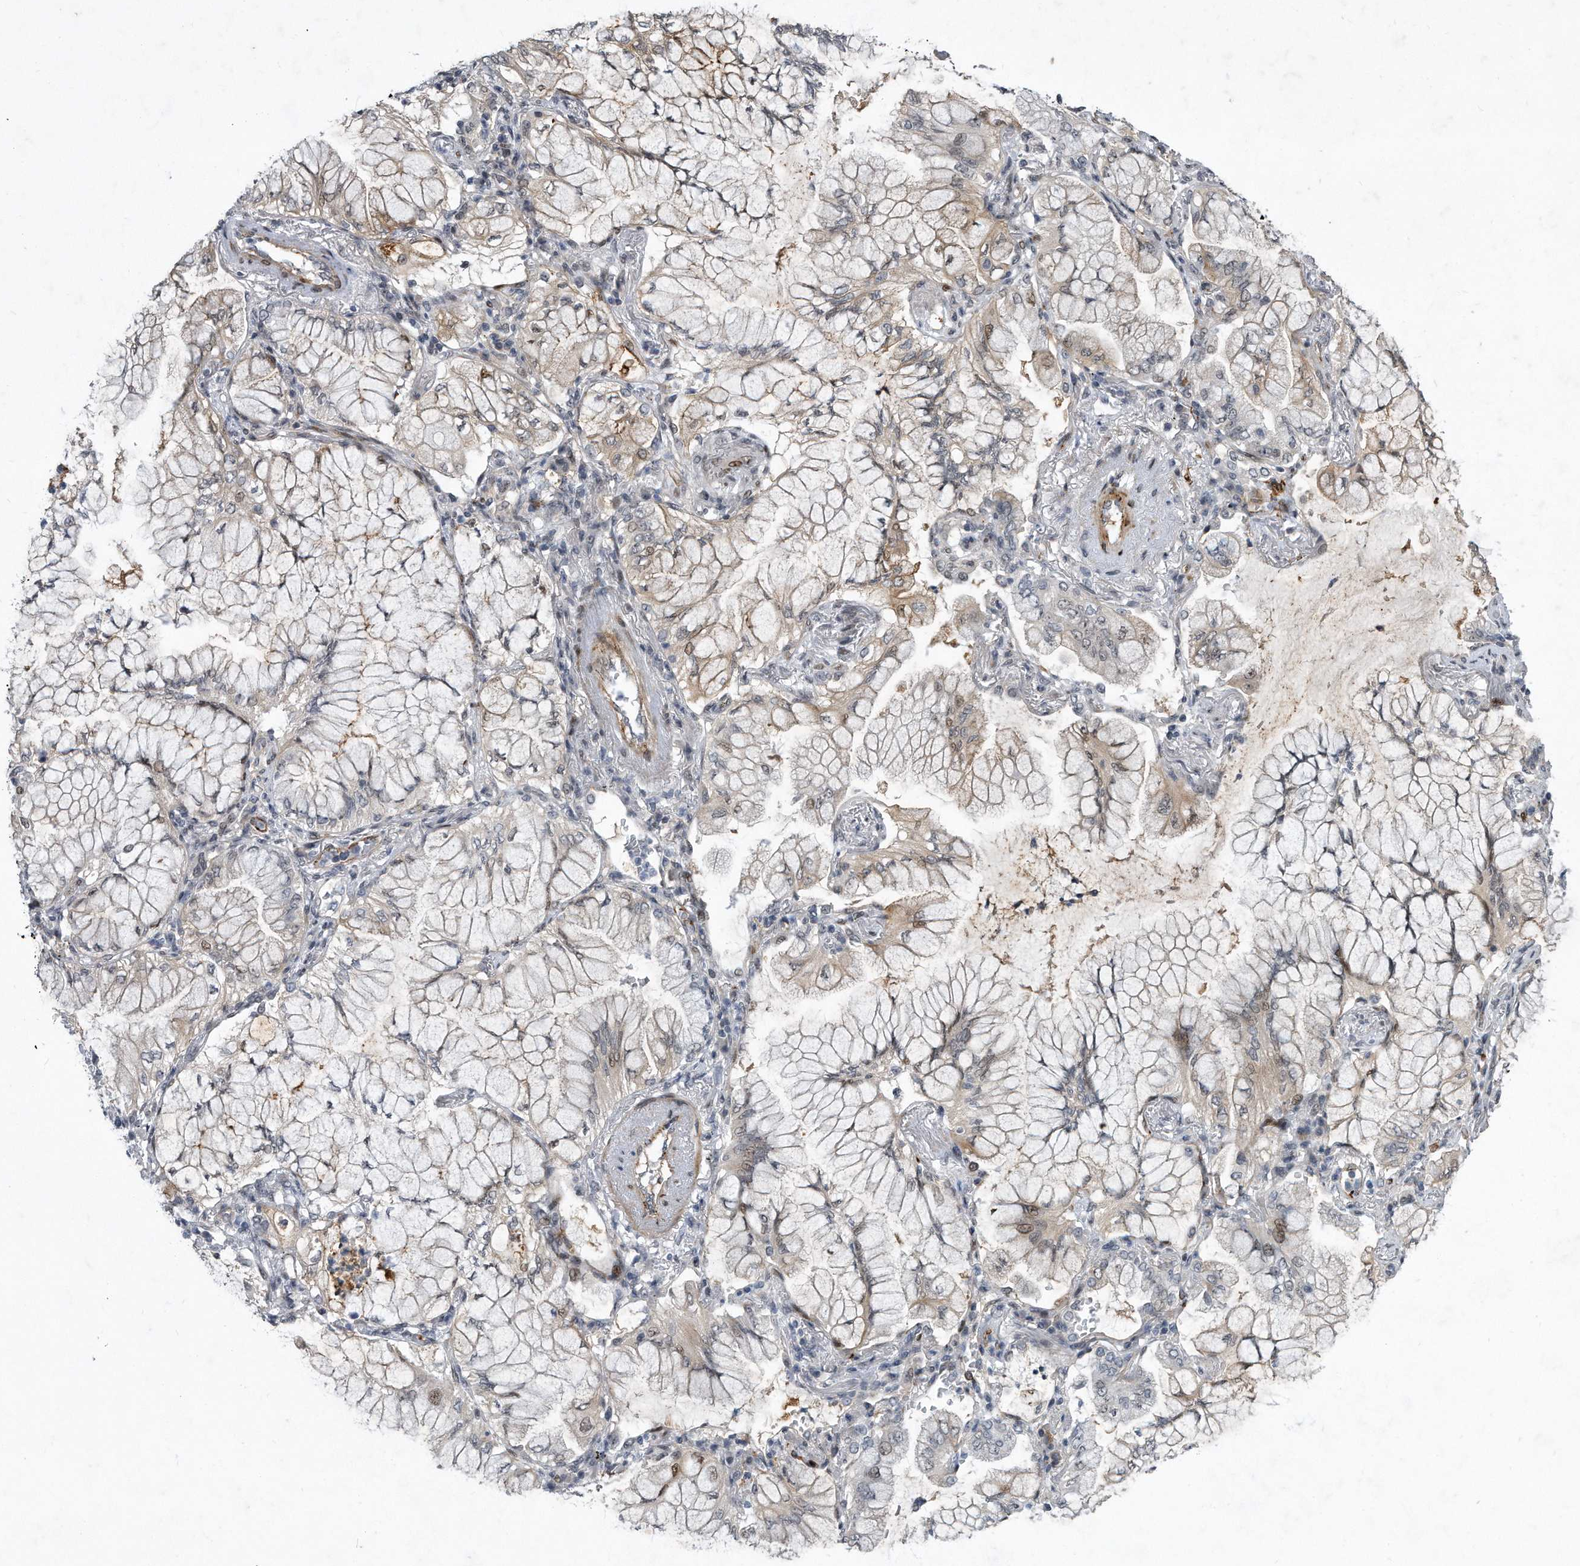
{"staining": {"intensity": "moderate", "quantity": "<25%", "location": "cytoplasmic/membranous"}, "tissue": "lung cancer", "cell_type": "Tumor cells", "image_type": "cancer", "snomed": [{"axis": "morphology", "description": "Adenocarcinoma, NOS"}, {"axis": "topography", "description": "Lung"}], "caption": "Protein analysis of adenocarcinoma (lung) tissue displays moderate cytoplasmic/membranous expression in about <25% of tumor cells. The staining was performed using DAB, with brown indicating positive protein expression. Nuclei are stained blue with hematoxylin.", "gene": "PGBD2", "patient": {"sex": "female", "age": 70}}